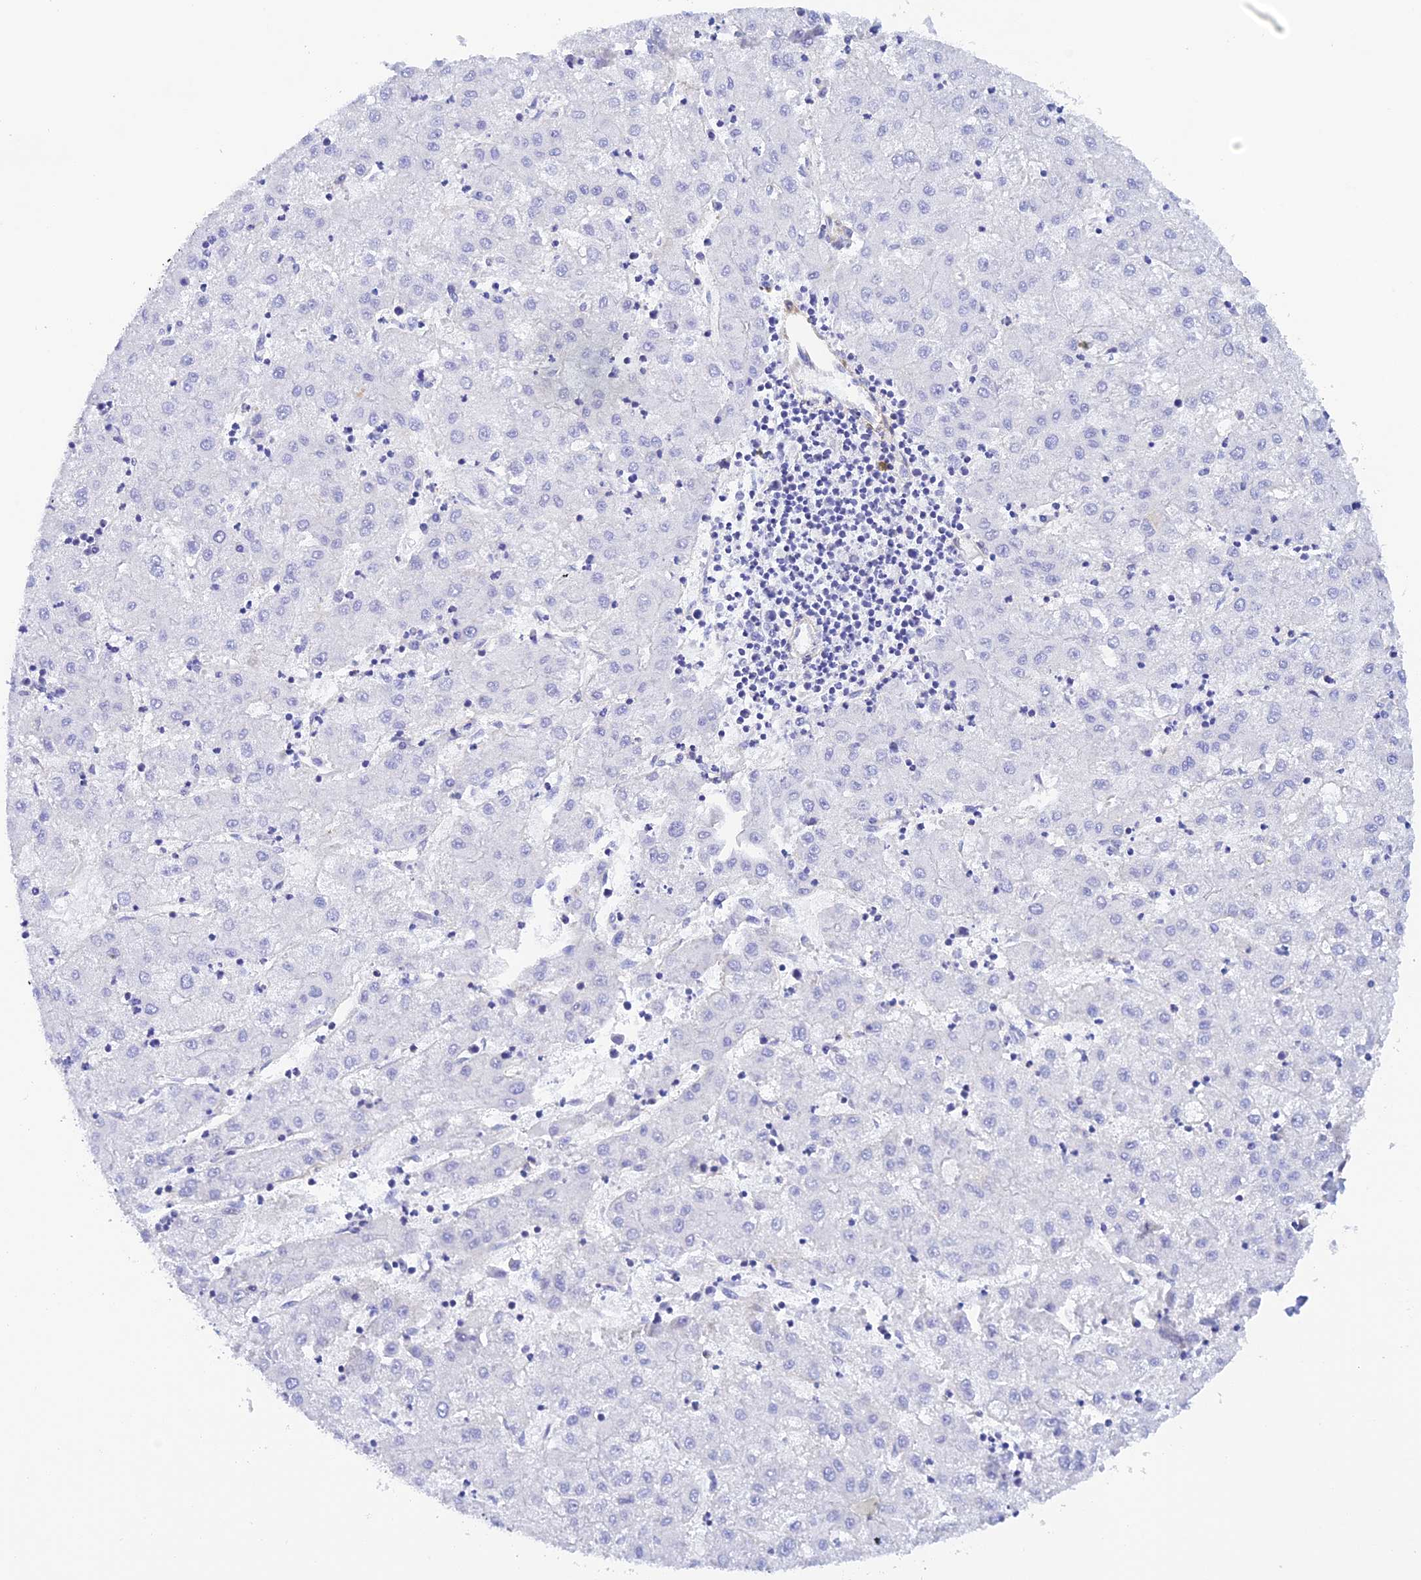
{"staining": {"intensity": "negative", "quantity": "none", "location": "none"}, "tissue": "liver cancer", "cell_type": "Tumor cells", "image_type": "cancer", "snomed": [{"axis": "morphology", "description": "Carcinoma, Hepatocellular, NOS"}, {"axis": "topography", "description": "Liver"}], "caption": "Tumor cells are negative for brown protein staining in liver cancer (hepatocellular carcinoma).", "gene": "ZDHHC16", "patient": {"sex": "male", "age": 72}}